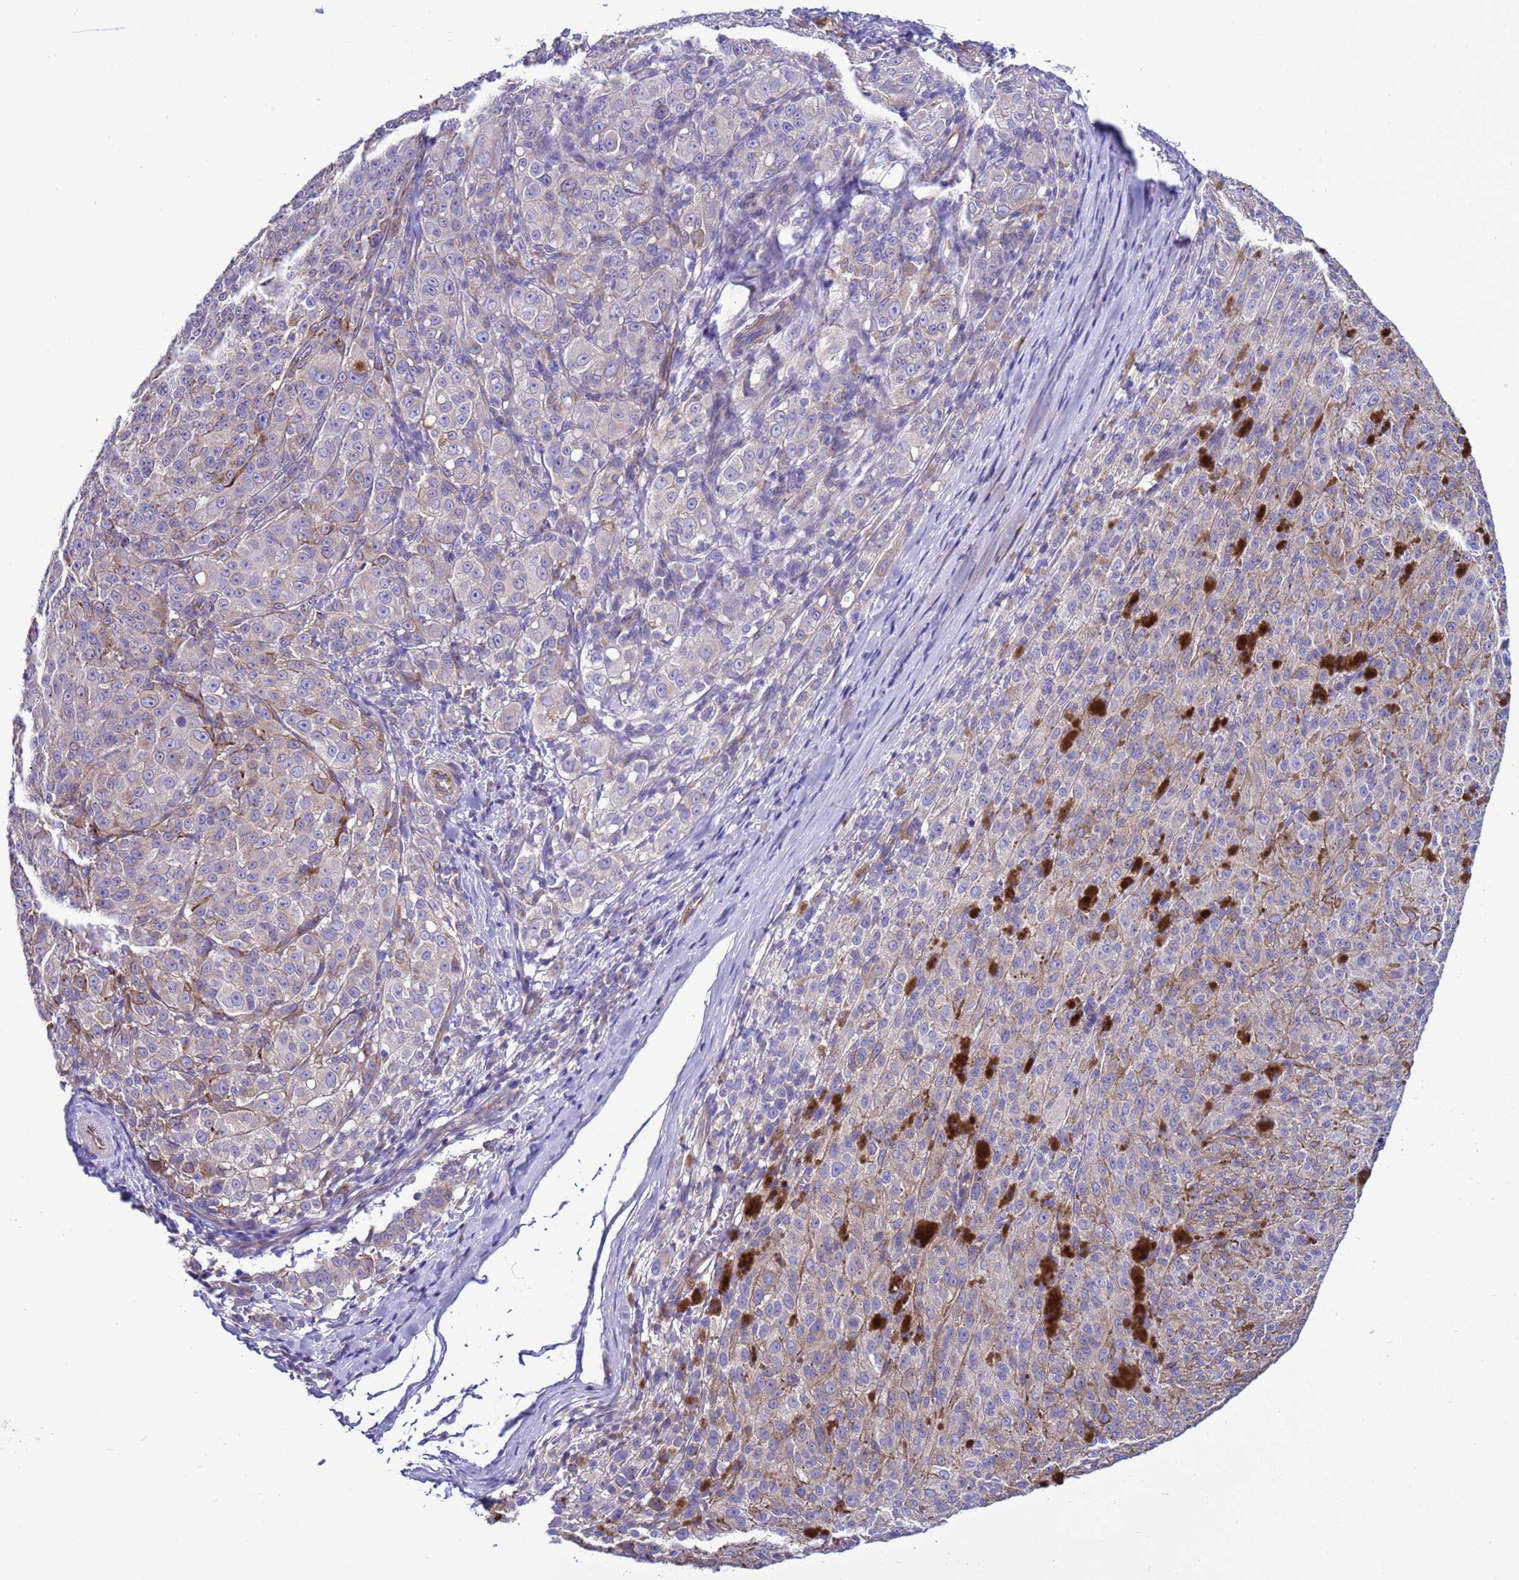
{"staining": {"intensity": "negative", "quantity": "none", "location": "none"}, "tissue": "melanoma", "cell_type": "Tumor cells", "image_type": "cancer", "snomed": [{"axis": "morphology", "description": "Malignant melanoma, NOS"}, {"axis": "topography", "description": "Skin"}], "caption": "Tumor cells are negative for brown protein staining in melanoma. (DAB IHC with hematoxylin counter stain).", "gene": "KICS2", "patient": {"sex": "female", "age": 52}}